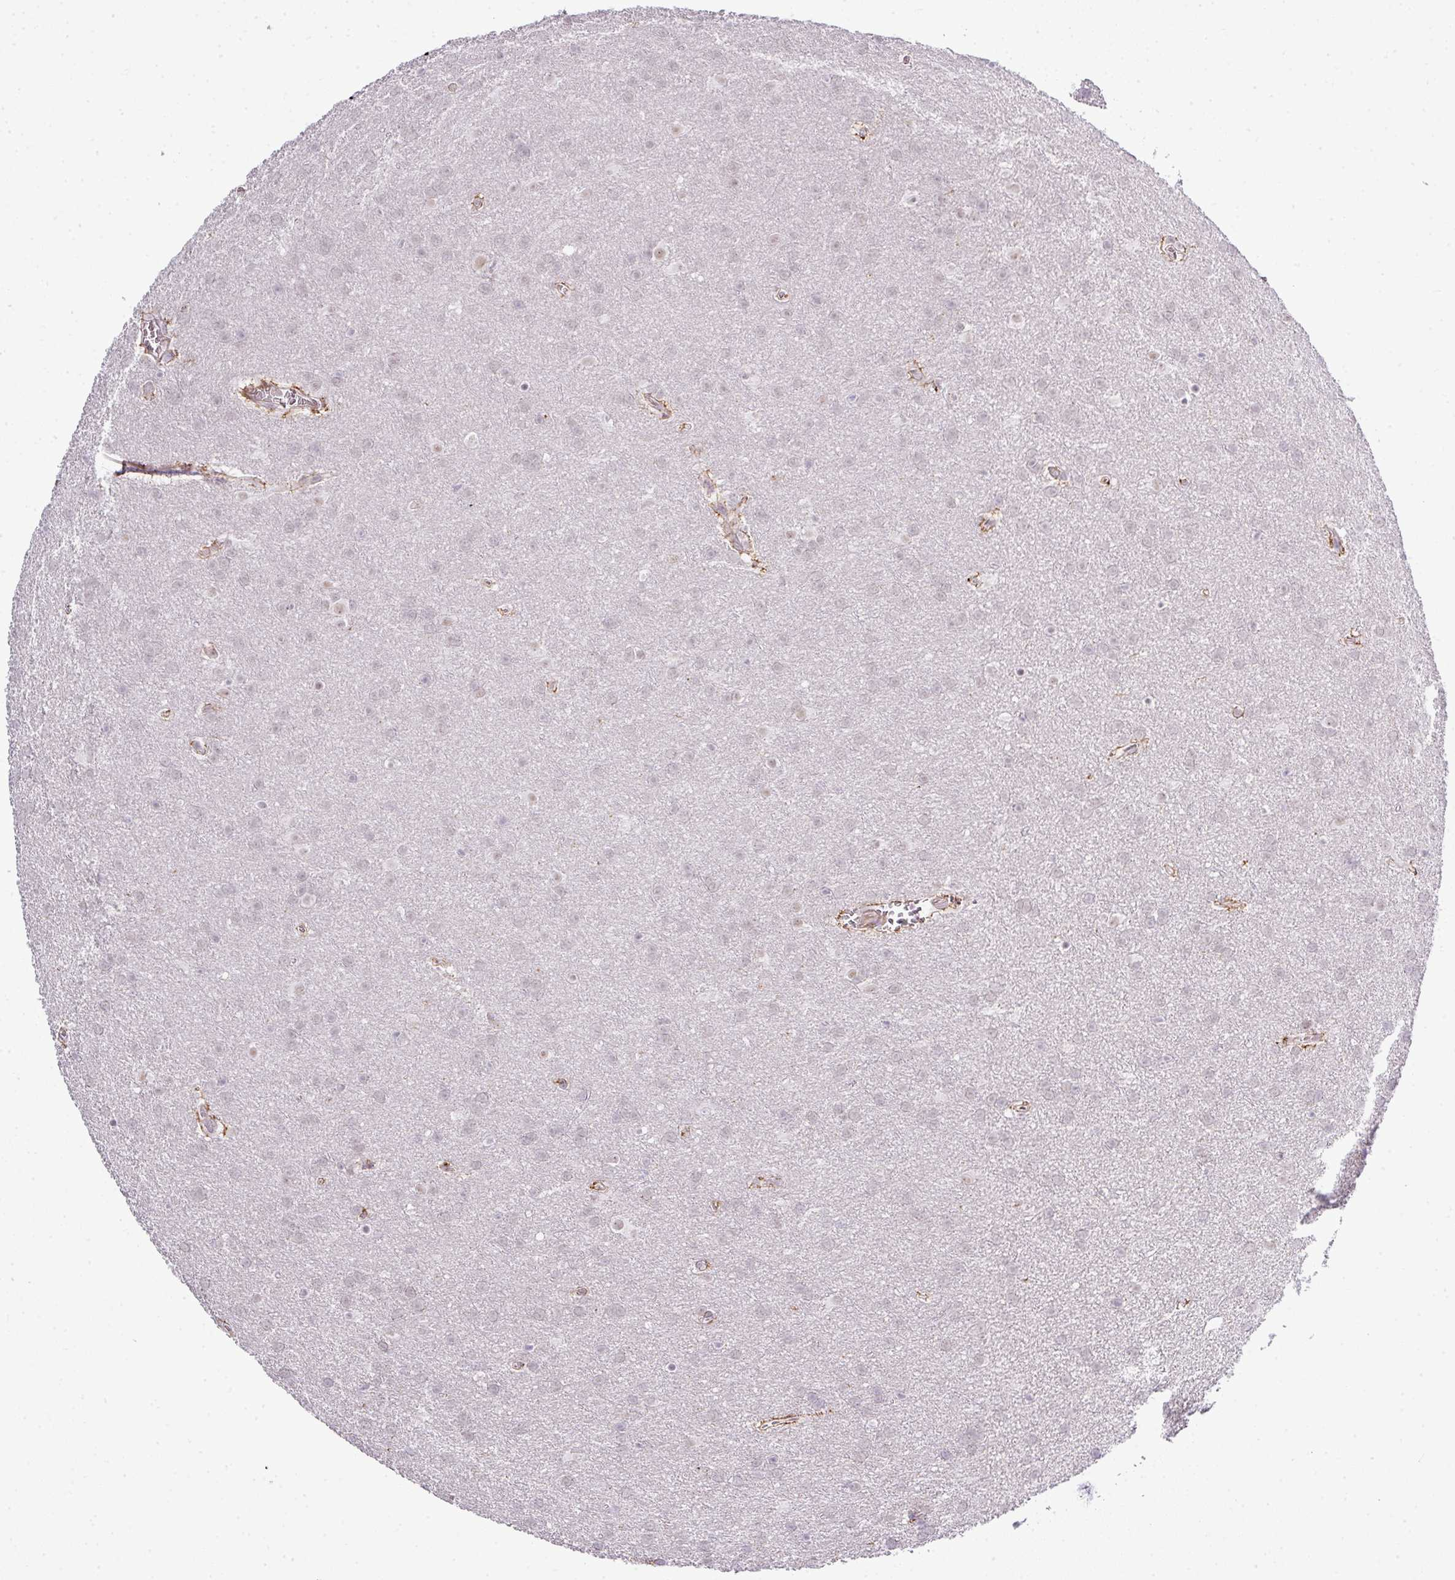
{"staining": {"intensity": "negative", "quantity": "none", "location": "none"}, "tissue": "glioma", "cell_type": "Tumor cells", "image_type": "cancer", "snomed": [{"axis": "morphology", "description": "Glioma, malignant, Low grade"}, {"axis": "topography", "description": "Brain"}], "caption": "Micrograph shows no significant protein staining in tumor cells of malignant glioma (low-grade). Nuclei are stained in blue.", "gene": "ZNF688", "patient": {"sex": "female", "age": 32}}